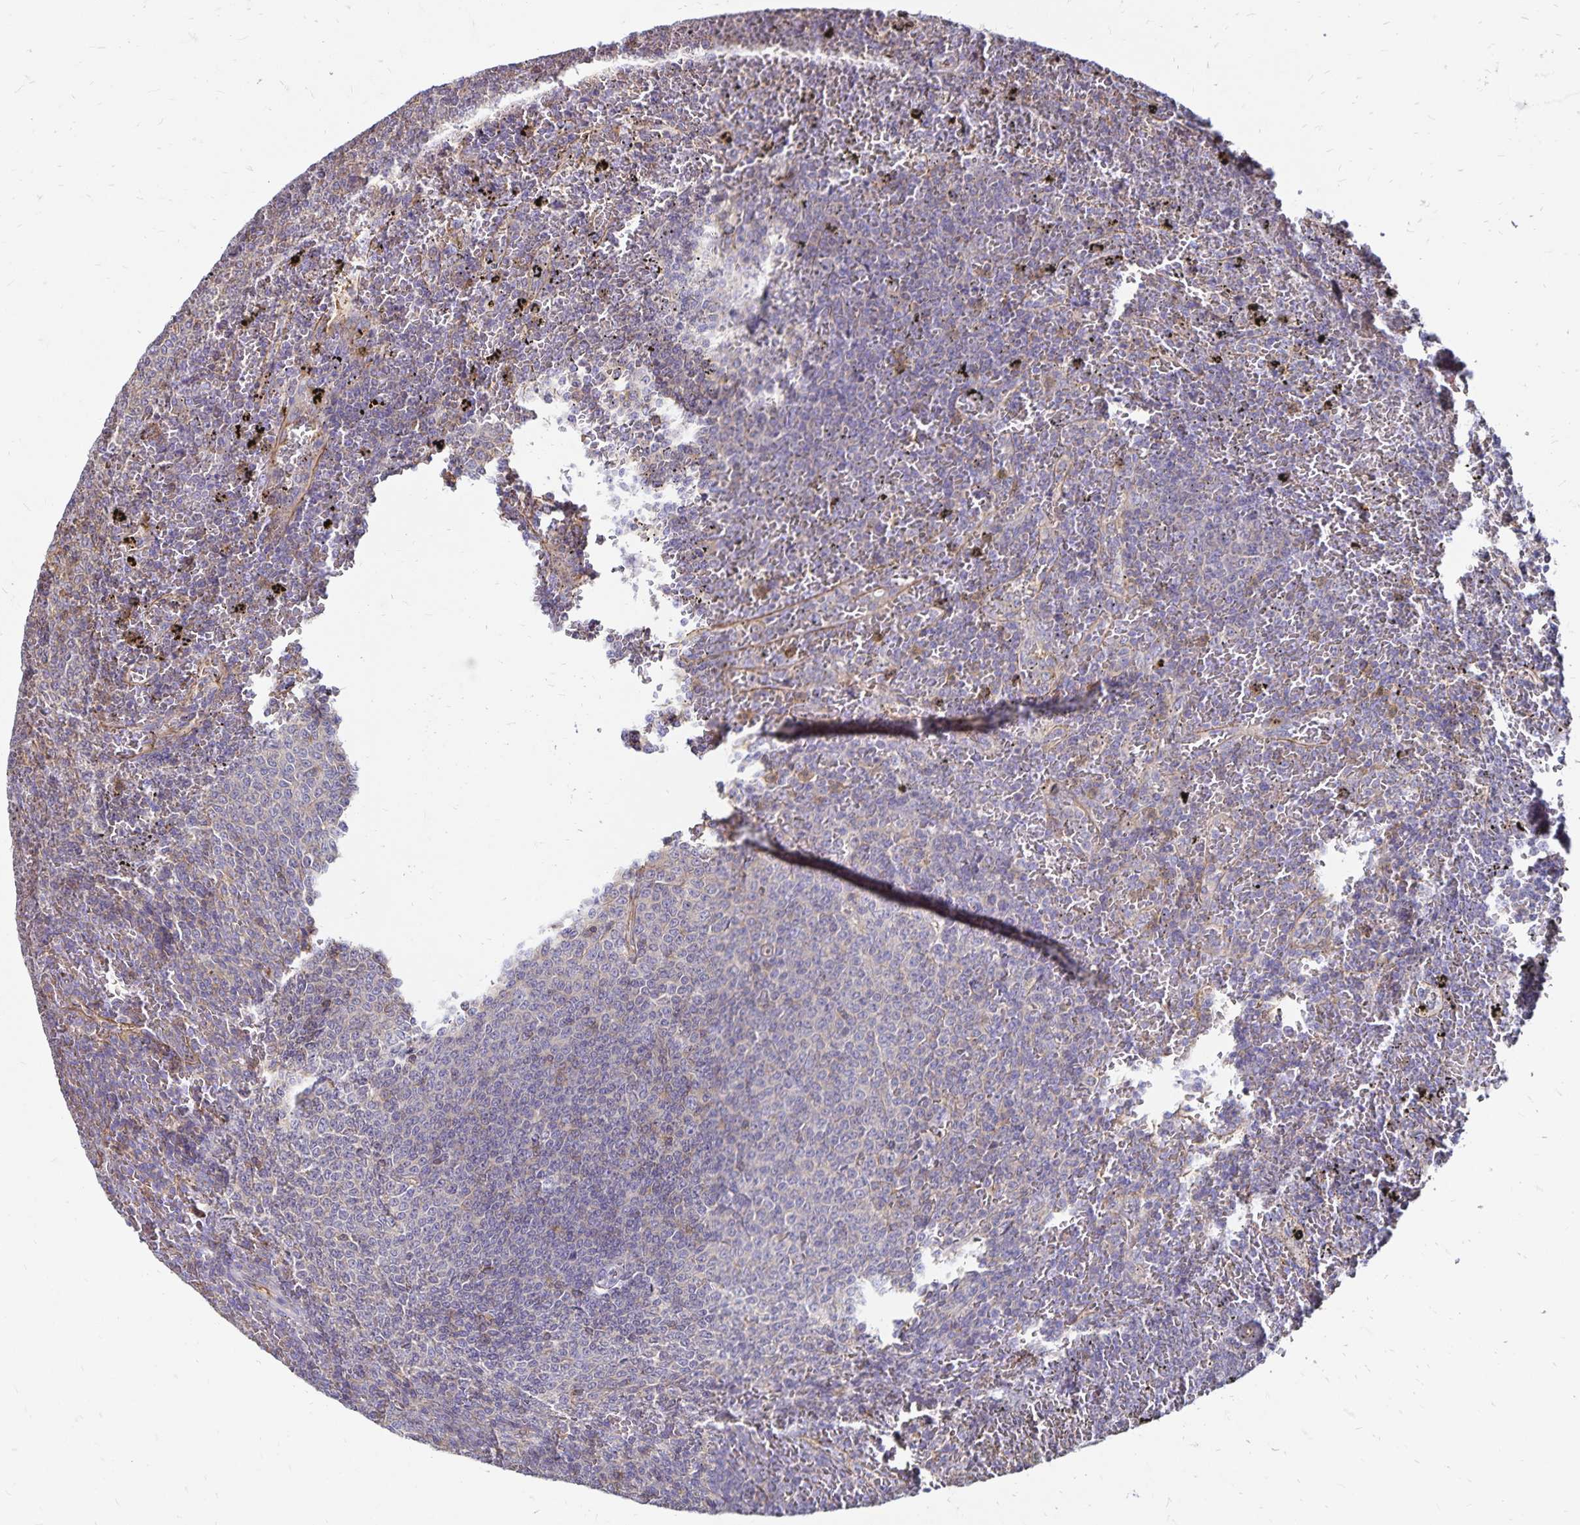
{"staining": {"intensity": "negative", "quantity": "none", "location": "none"}, "tissue": "lymphoma", "cell_type": "Tumor cells", "image_type": "cancer", "snomed": [{"axis": "morphology", "description": "Malignant lymphoma, non-Hodgkin's type, Low grade"}, {"axis": "topography", "description": "Spleen"}], "caption": "IHC of human lymphoma exhibits no staining in tumor cells. The staining was performed using DAB (3,3'-diaminobenzidine) to visualize the protein expression in brown, while the nuclei were stained in blue with hematoxylin (Magnification: 20x).", "gene": "RPRML", "patient": {"sex": "female", "age": 77}}